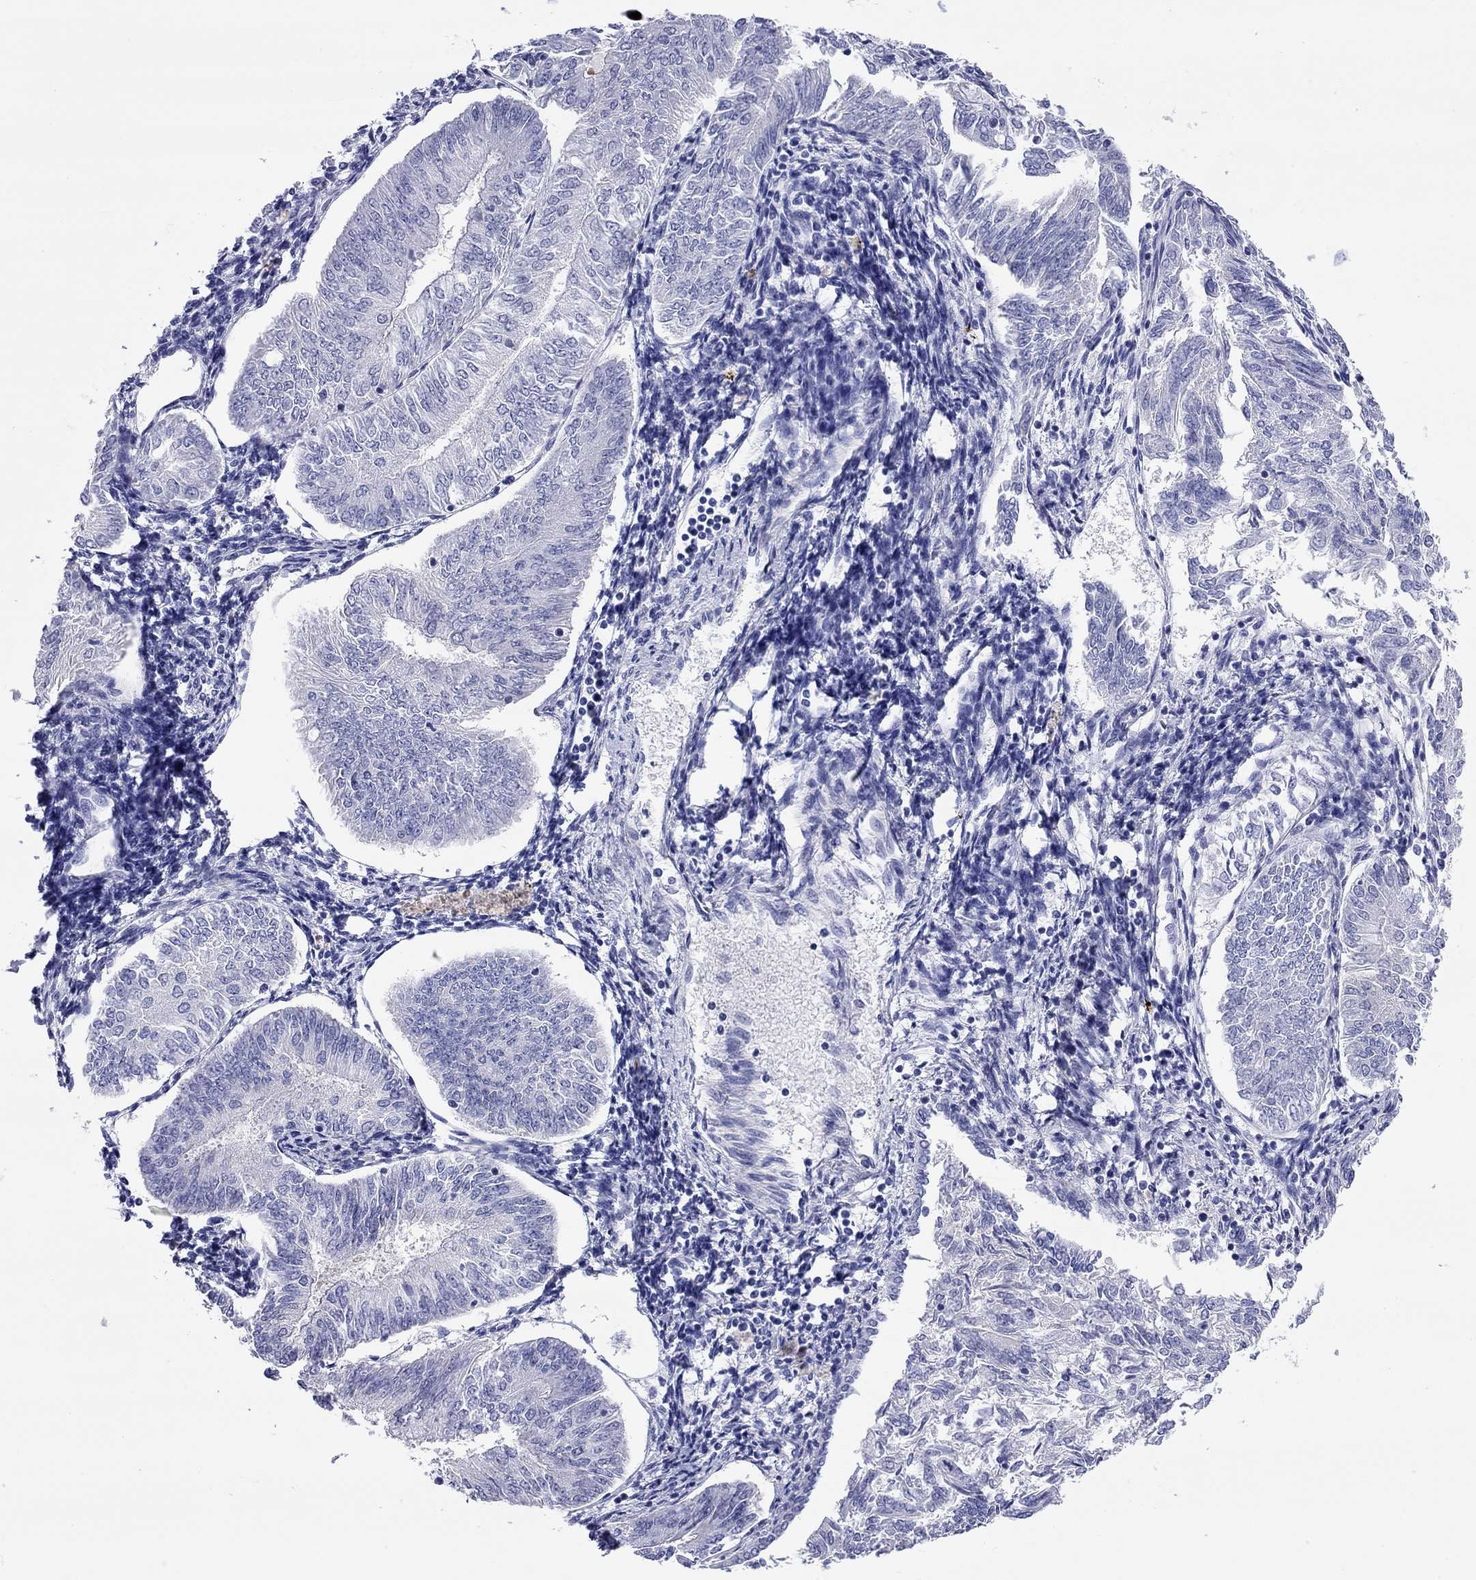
{"staining": {"intensity": "negative", "quantity": "none", "location": "none"}, "tissue": "endometrial cancer", "cell_type": "Tumor cells", "image_type": "cancer", "snomed": [{"axis": "morphology", "description": "Adenocarcinoma, NOS"}, {"axis": "topography", "description": "Endometrium"}], "caption": "The IHC photomicrograph has no significant positivity in tumor cells of endometrial cancer (adenocarcinoma) tissue. The staining is performed using DAB (3,3'-diaminobenzidine) brown chromogen with nuclei counter-stained in using hematoxylin.", "gene": "CMYA5", "patient": {"sex": "female", "age": 58}}